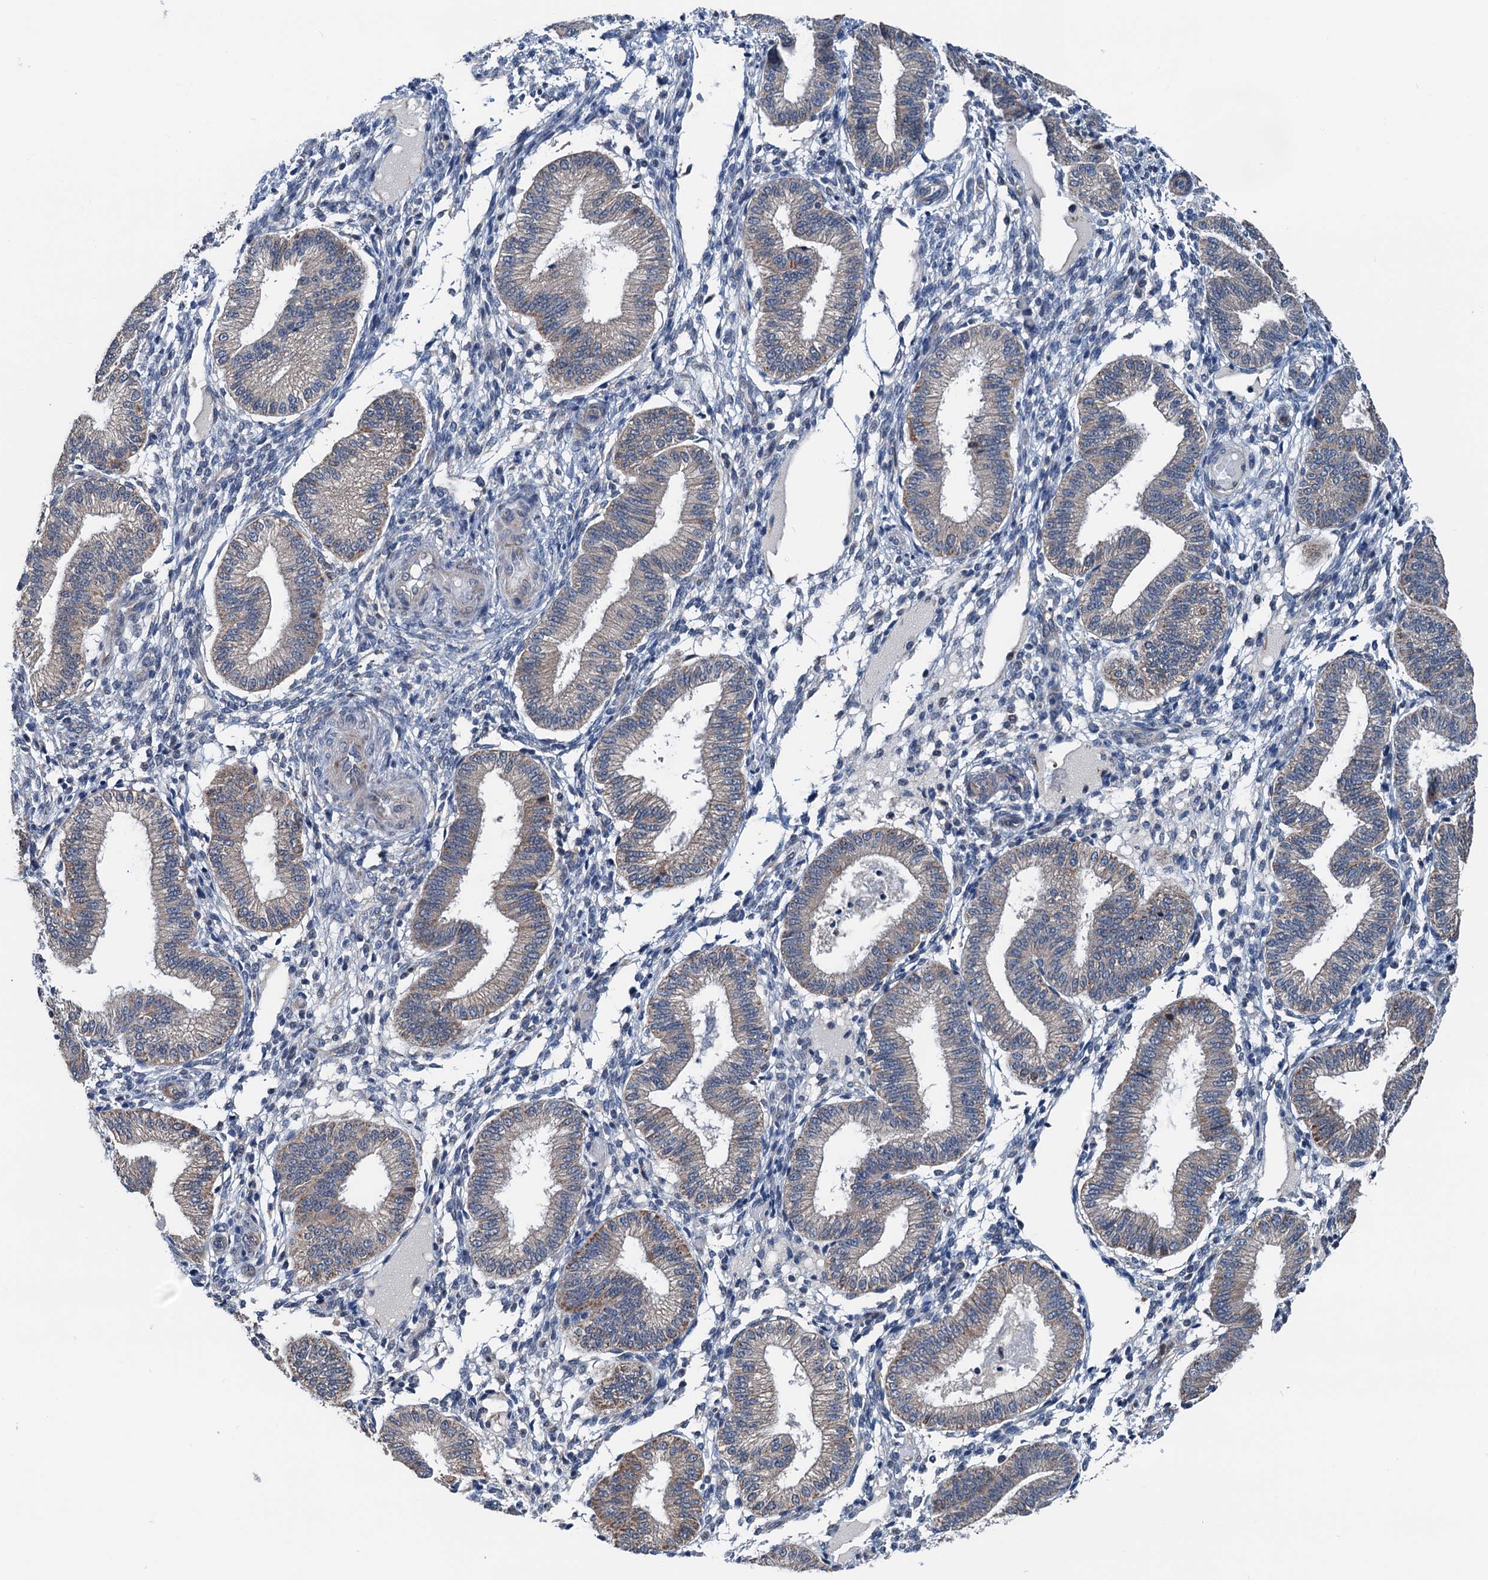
{"staining": {"intensity": "negative", "quantity": "none", "location": "none"}, "tissue": "endometrium", "cell_type": "Cells in endometrial stroma", "image_type": "normal", "snomed": [{"axis": "morphology", "description": "Normal tissue, NOS"}, {"axis": "topography", "description": "Endometrium"}], "caption": "This is an immunohistochemistry histopathology image of benign endometrium. There is no positivity in cells in endometrial stroma.", "gene": "ELAC1", "patient": {"sex": "female", "age": 39}}